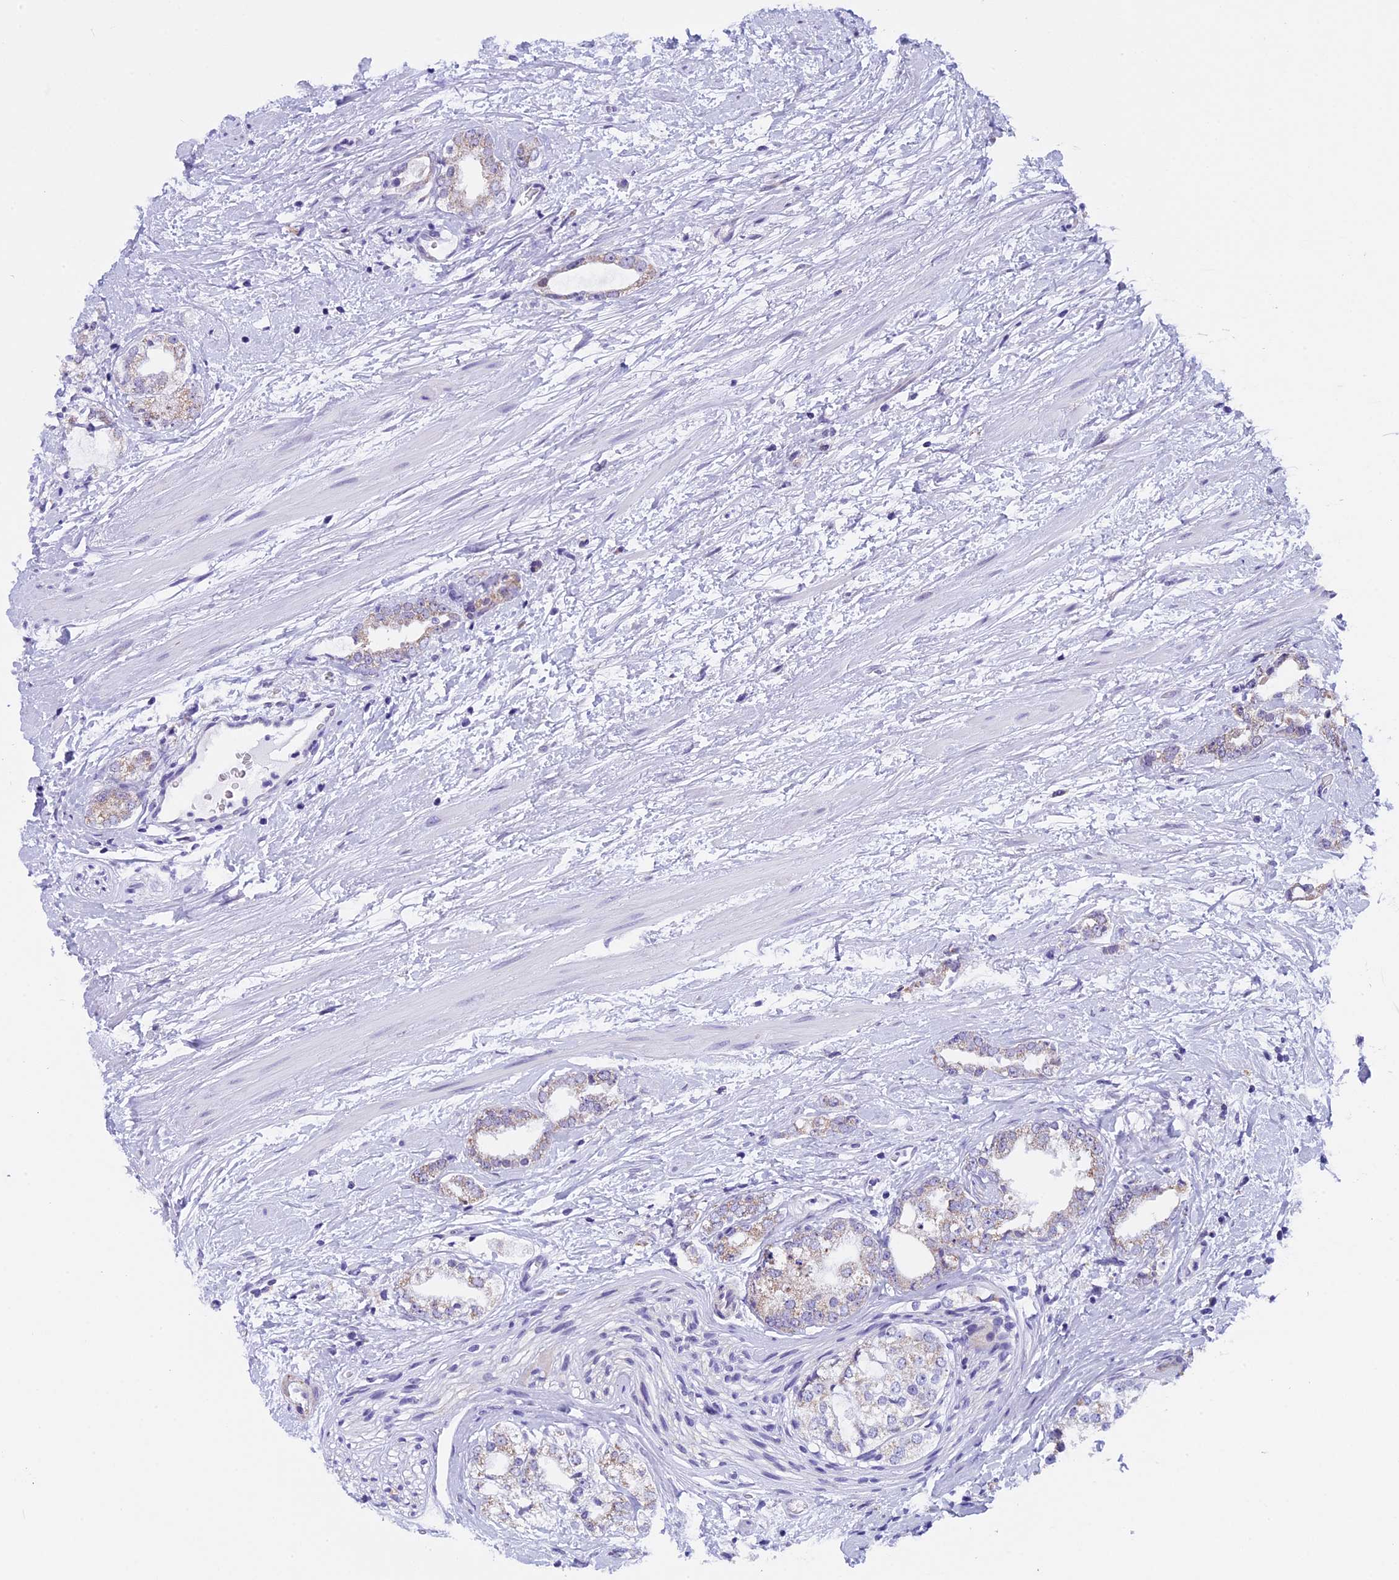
{"staining": {"intensity": "weak", "quantity": "25%-75%", "location": "cytoplasmic/membranous"}, "tissue": "prostate cancer", "cell_type": "Tumor cells", "image_type": "cancer", "snomed": [{"axis": "morphology", "description": "Adenocarcinoma, High grade"}, {"axis": "topography", "description": "Prostate"}], "caption": "A high-resolution micrograph shows immunohistochemistry staining of prostate cancer, which demonstrates weak cytoplasmic/membranous staining in approximately 25%-75% of tumor cells.", "gene": "ZNF317", "patient": {"sex": "male", "age": 64}}